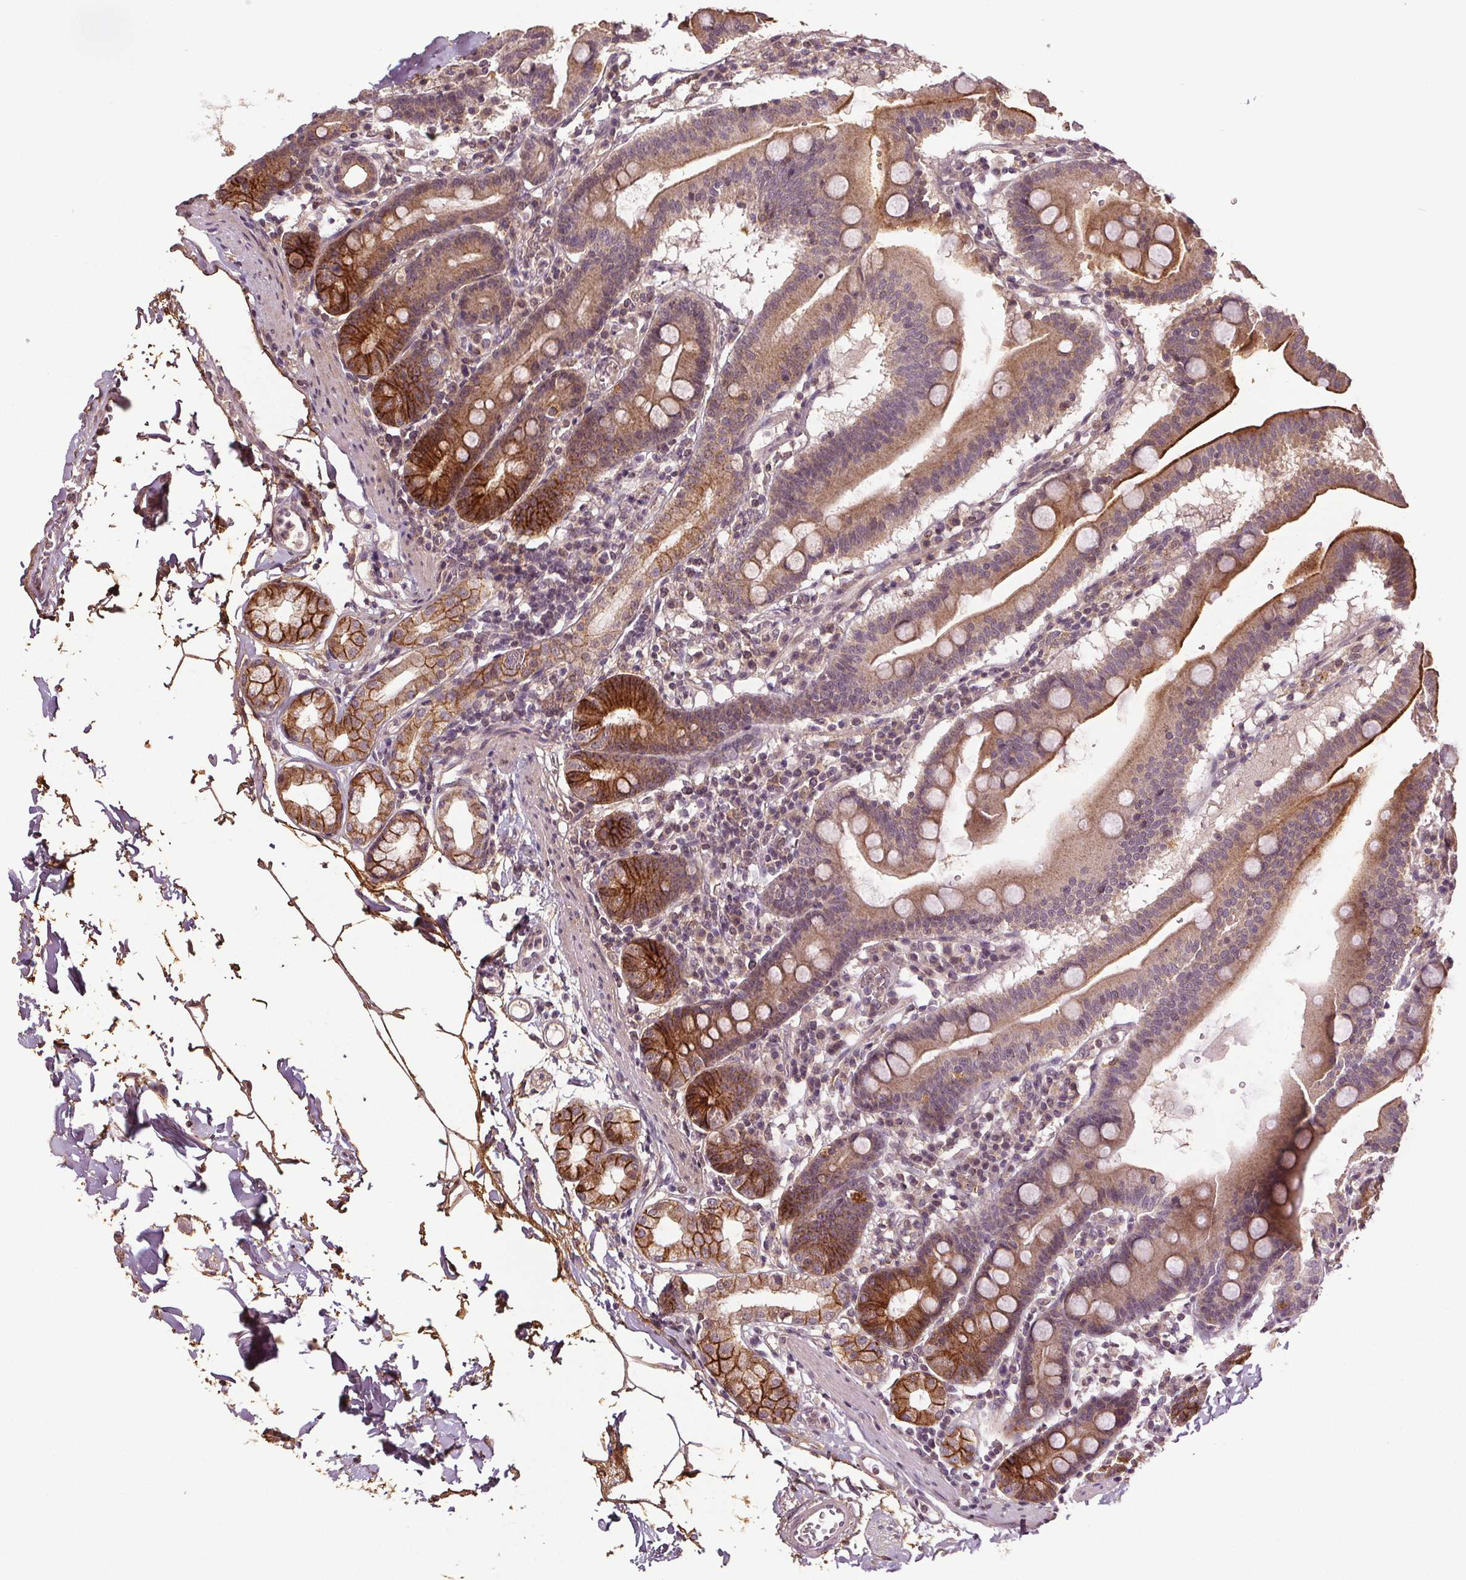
{"staining": {"intensity": "strong", "quantity": "25%-75%", "location": "cytoplasmic/membranous"}, "tissue": "duodenum", "cell_type": "Glandular cells", "image_type": "normal", "snomed": [{"axis": "morphology", "description": "Normal tissue, NOS"}, {"axis": "topography", "description": "Pancreas"}, {"axis": "topography", "description": "Duodenum"}], "caption": "Immunohistochemistry (IHC) histopathology image of normal duodenum: duodenum stained using IHC reveals high levels of strong protein expression localized specifically in the cytoplasmic/membranous of glandular cells, appearing as a cytoplasmic/membranous brown color.", "gene": "EPHB3", "patient": {"sex": "male", "age": 59}}